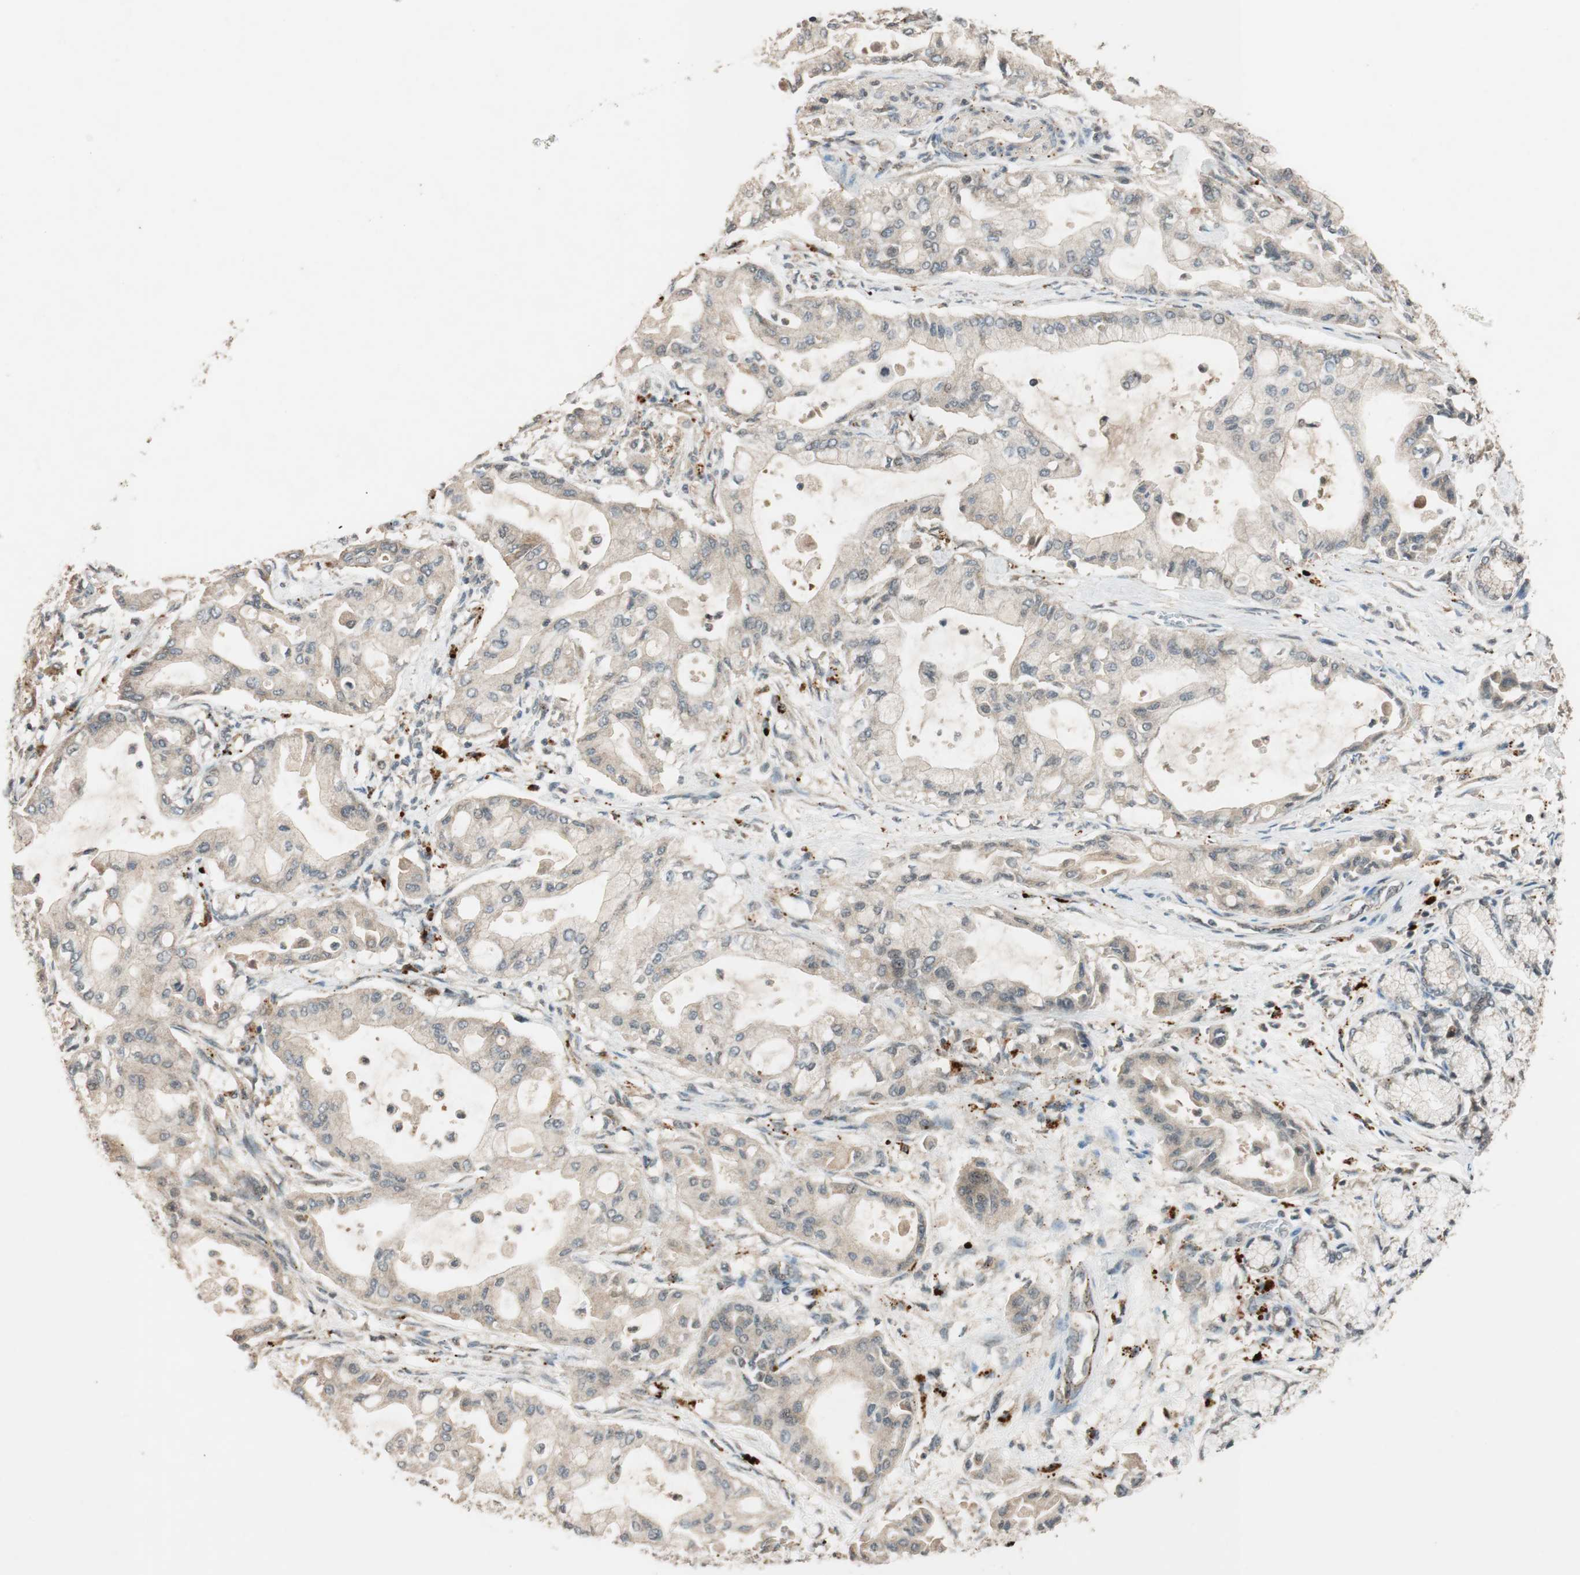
{"staining": {"intensity": "weak", "quantity": ">75%", "location": "cytoplasmic/membranous"}, "tissue": "pancreatic cancer", "cell_type": "Tumor cells", "image_type": "cancer", "snomed": [{"axis": "morphology", "description": "Adenocarcinoma, NOS"}, {"axis": "morphology", "description": "Adenocarcinoma, metastatic, NOS"}, {"axis": "topography", "description": "Lymph node"}, {"axis": "topography", "description": "Pancreas"}, {"axis": "topography", "description": "Duodenum"}], "caption": "Immunohistochemistry of human pancreatic metastatic adenocarcinoma displays low levels of weak cytoplasmic/membranous staining in about >75% of tumor cells.", "gene": "GLB1", "patient": {"sex": "female", "age": 64}}